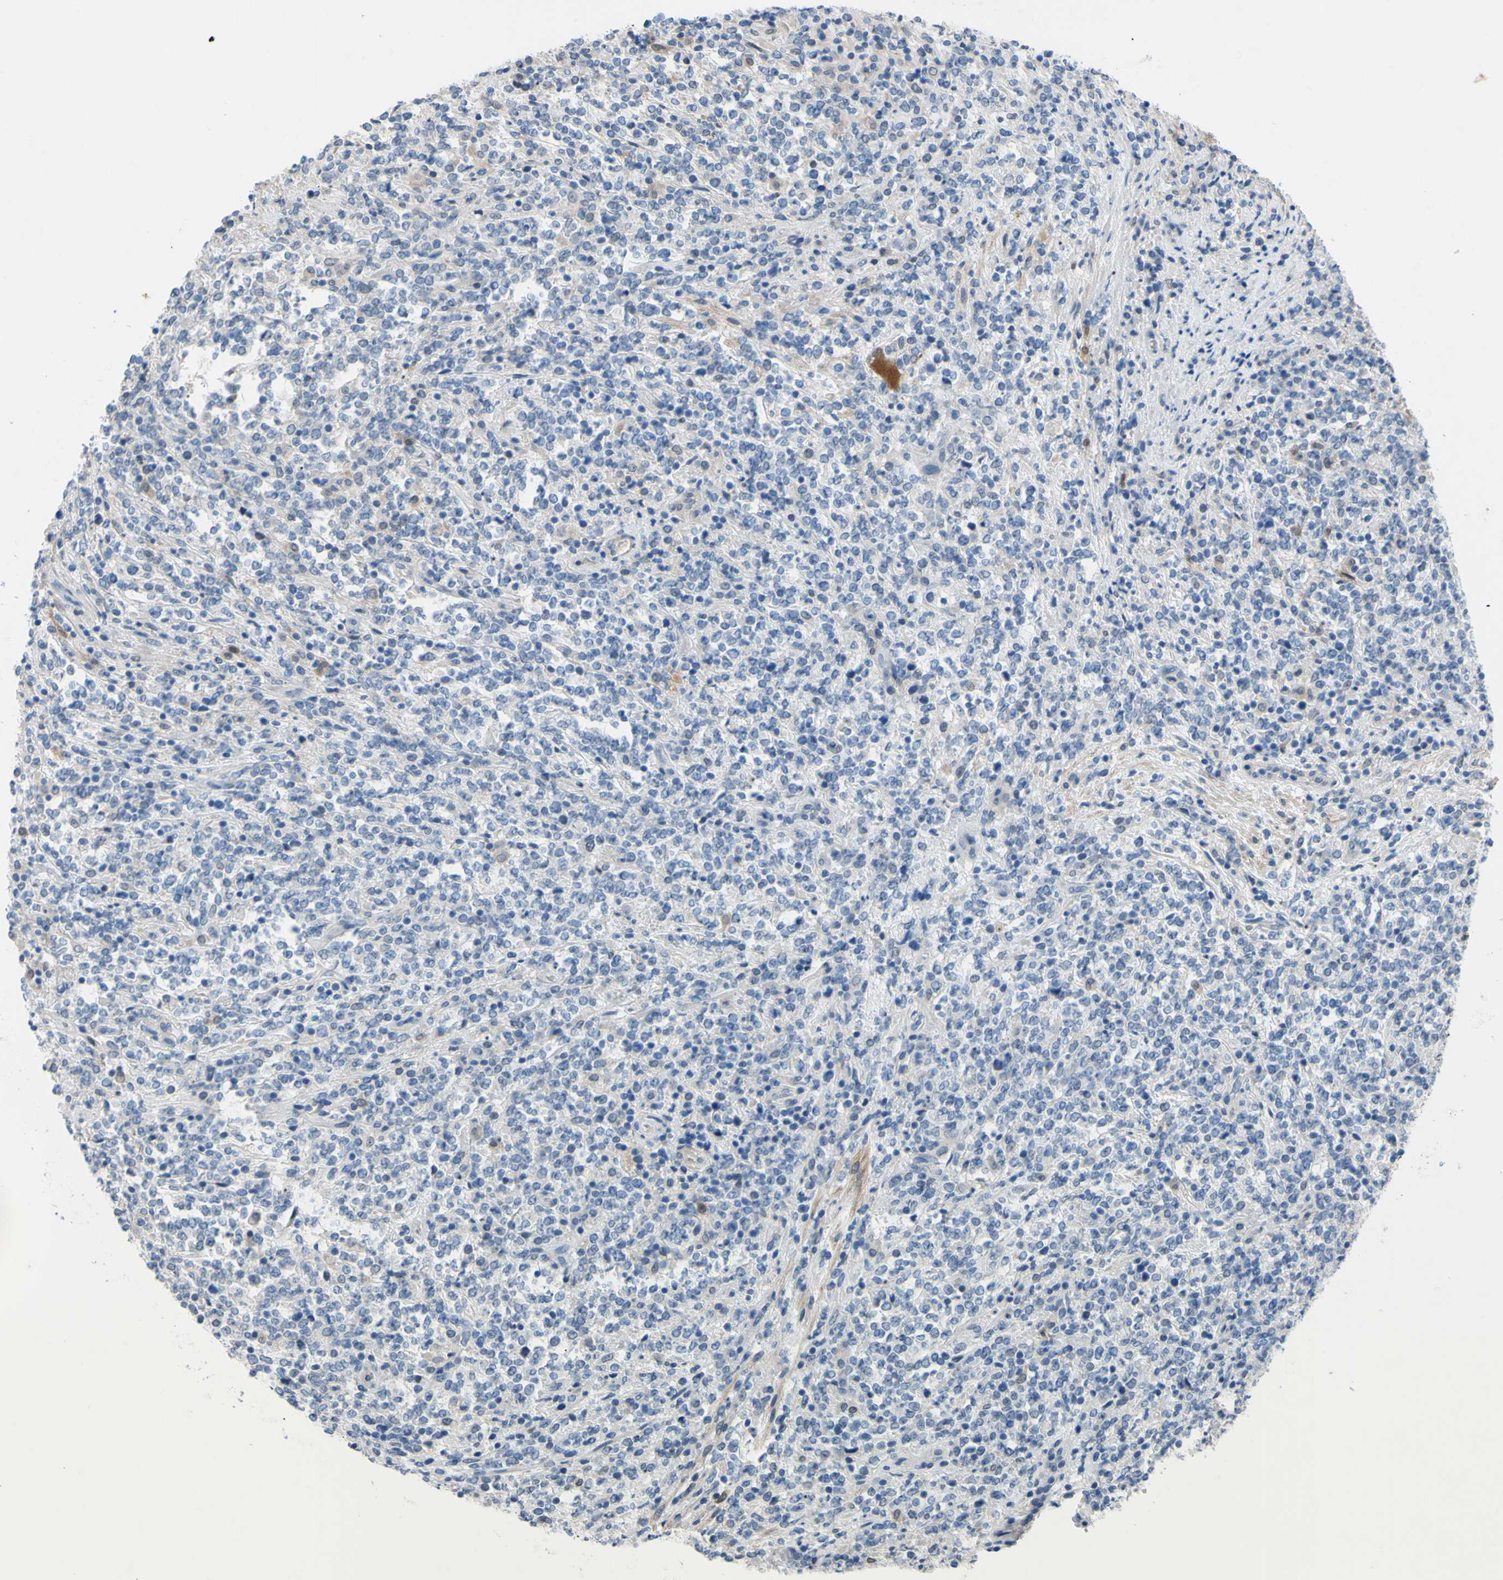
{"staining": {"intensity": "weak", "quantity": "<25%", "location": "cytoplasmic/membranous"}, "tissue": "lymphoma", "cell_type": "Tumor cells", "image_type": "cancer", "snomed": [{"axis": "morphology", "description": "Malignant lymphoma, non-Hodgkin's type, High grade"}, {"axis": "topography", "description": "Soft tissue"}], "caption": "Immunohistochemistry (IHC) photomicrograph of neoplastic tissue: human lymphoma stained with DAB exhibits no significant protein positivity in tumor cells.", "gene": "NOL3", "patient": {"sex": "male", "age": 18}}